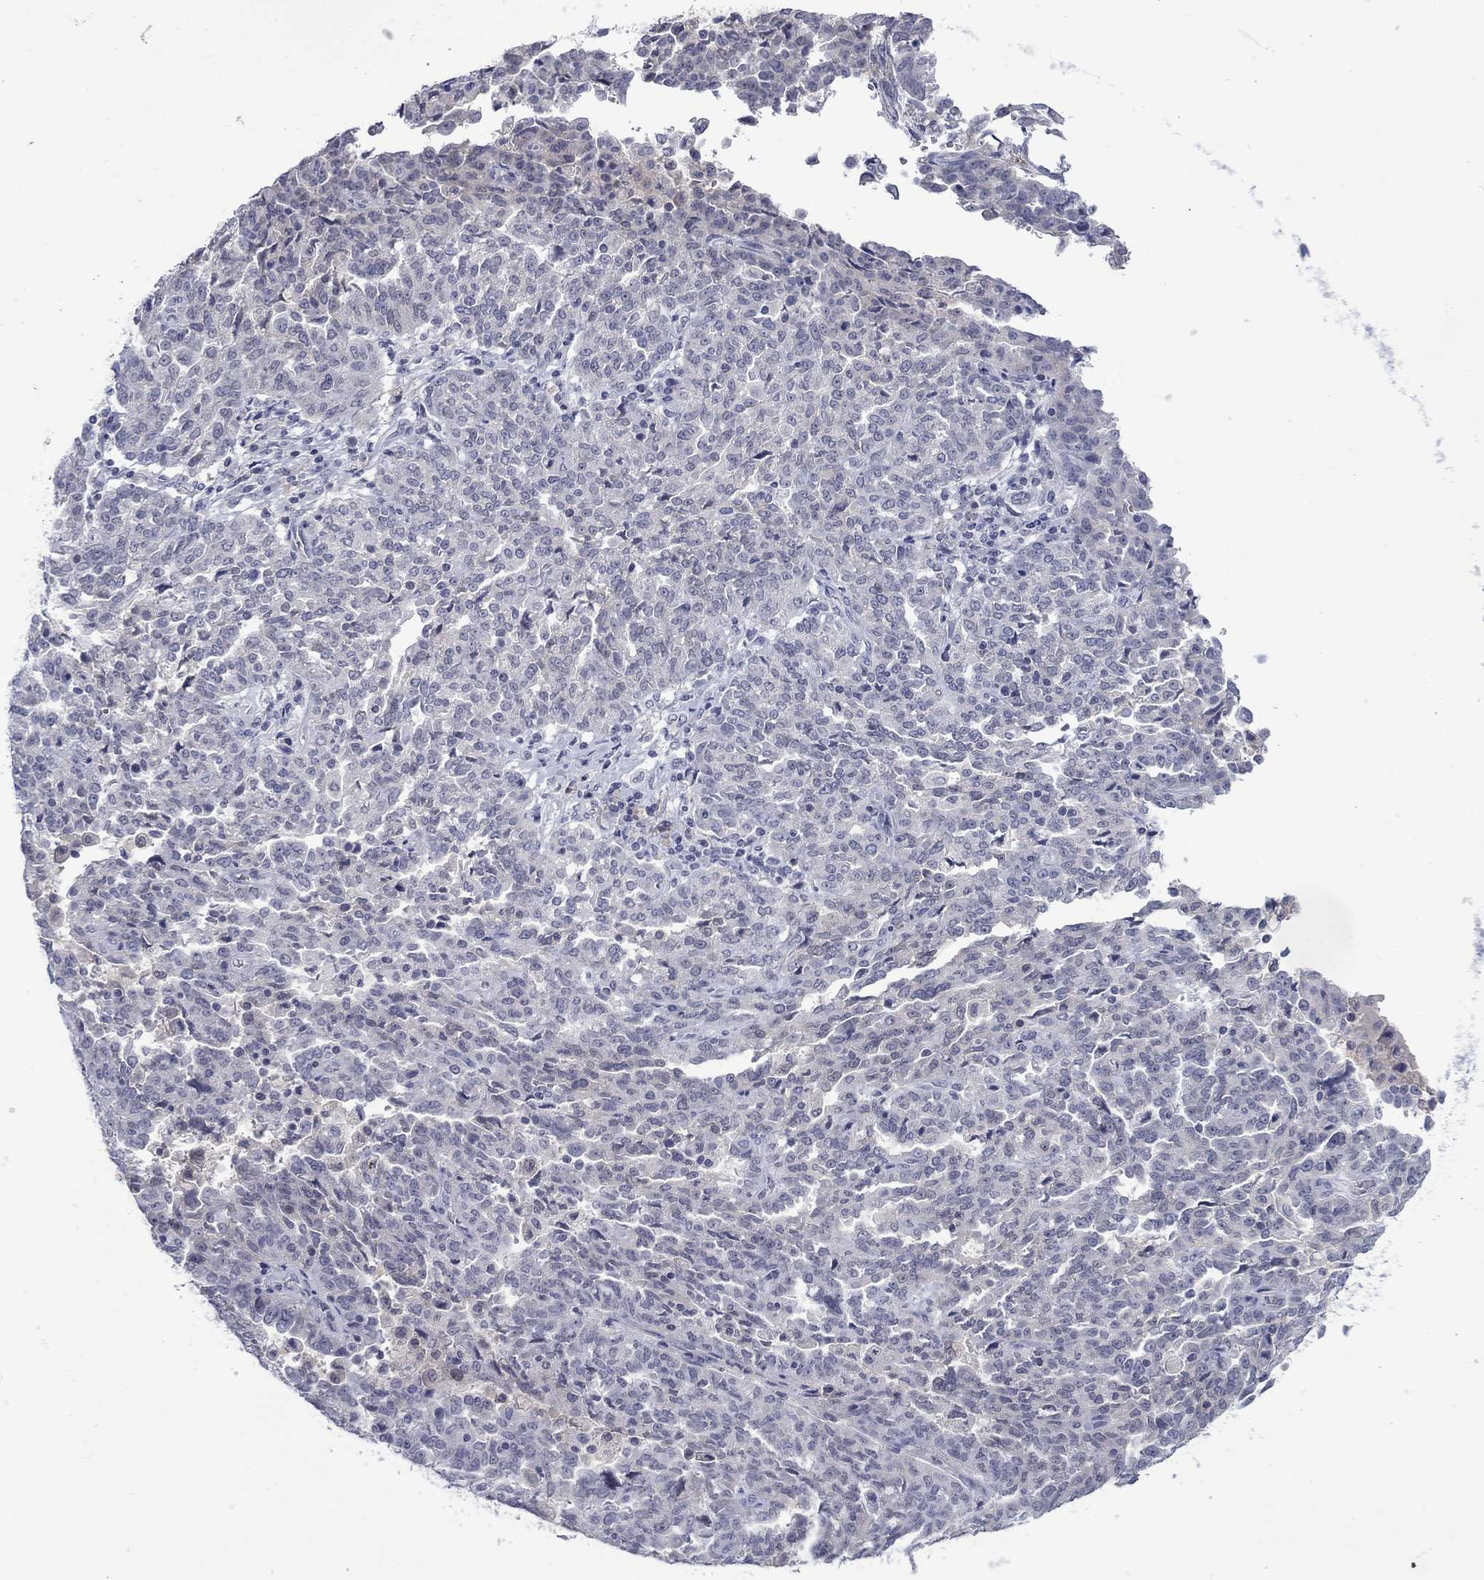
{"staining": {"intensity": "negative", "quantity": "none", "location": "none"}, "tissue": "ovarian cancer", "cell_type": "Tumor cells", "image_type": "cancer", "snomed": [{"axis": "morphology", "description": "Cystadenocarcinoma, serous, NOS"}, {"axis": "topography", "description": "Ovary"}], "caption": "An image of ovarian serous cystadenocarcinoma stained for a protein exhibits no brown staining in tumor cells.", "gene": "NSMF", "patient": {"sex": "female", "age": 67}}